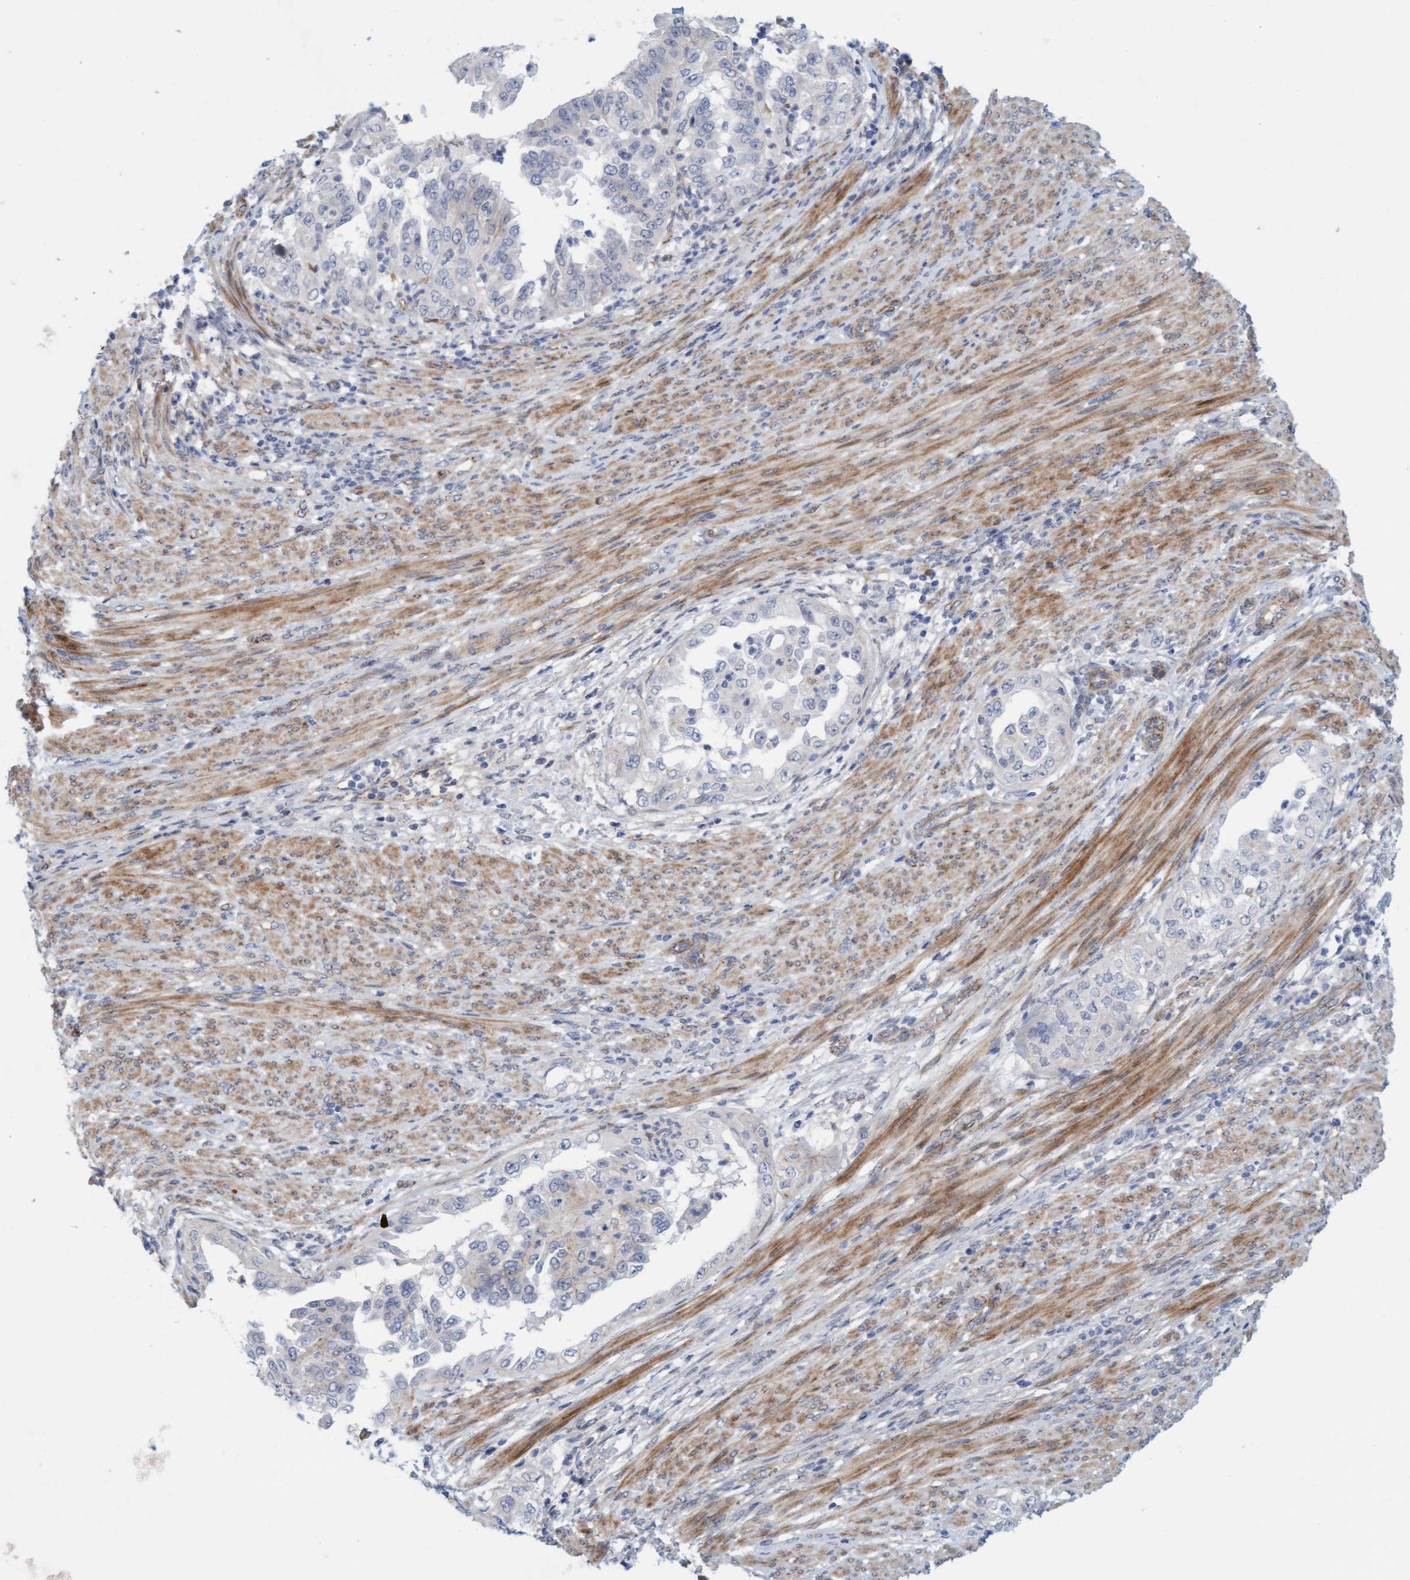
{"staining": {"intensity": "negative", "quantity": "none", "location": "none"}, "tissue": "endometrial cancer", "cell_type": "Tumor cells", "image_type": "cancer", "snomed": [{"axis": "morphology", "description": "Adenocarcinoma, NOS"}, {"axis": "topography", "description": "Endometrium"}], "caption": "A high-resolution photomicrograph shows immunohistochemistry staining of endometrial adenocarcinoma, which reveals no significant staining in tumor cells.", "gene": "KRBA2", "patient": {"sex": "female", "age": 85}}